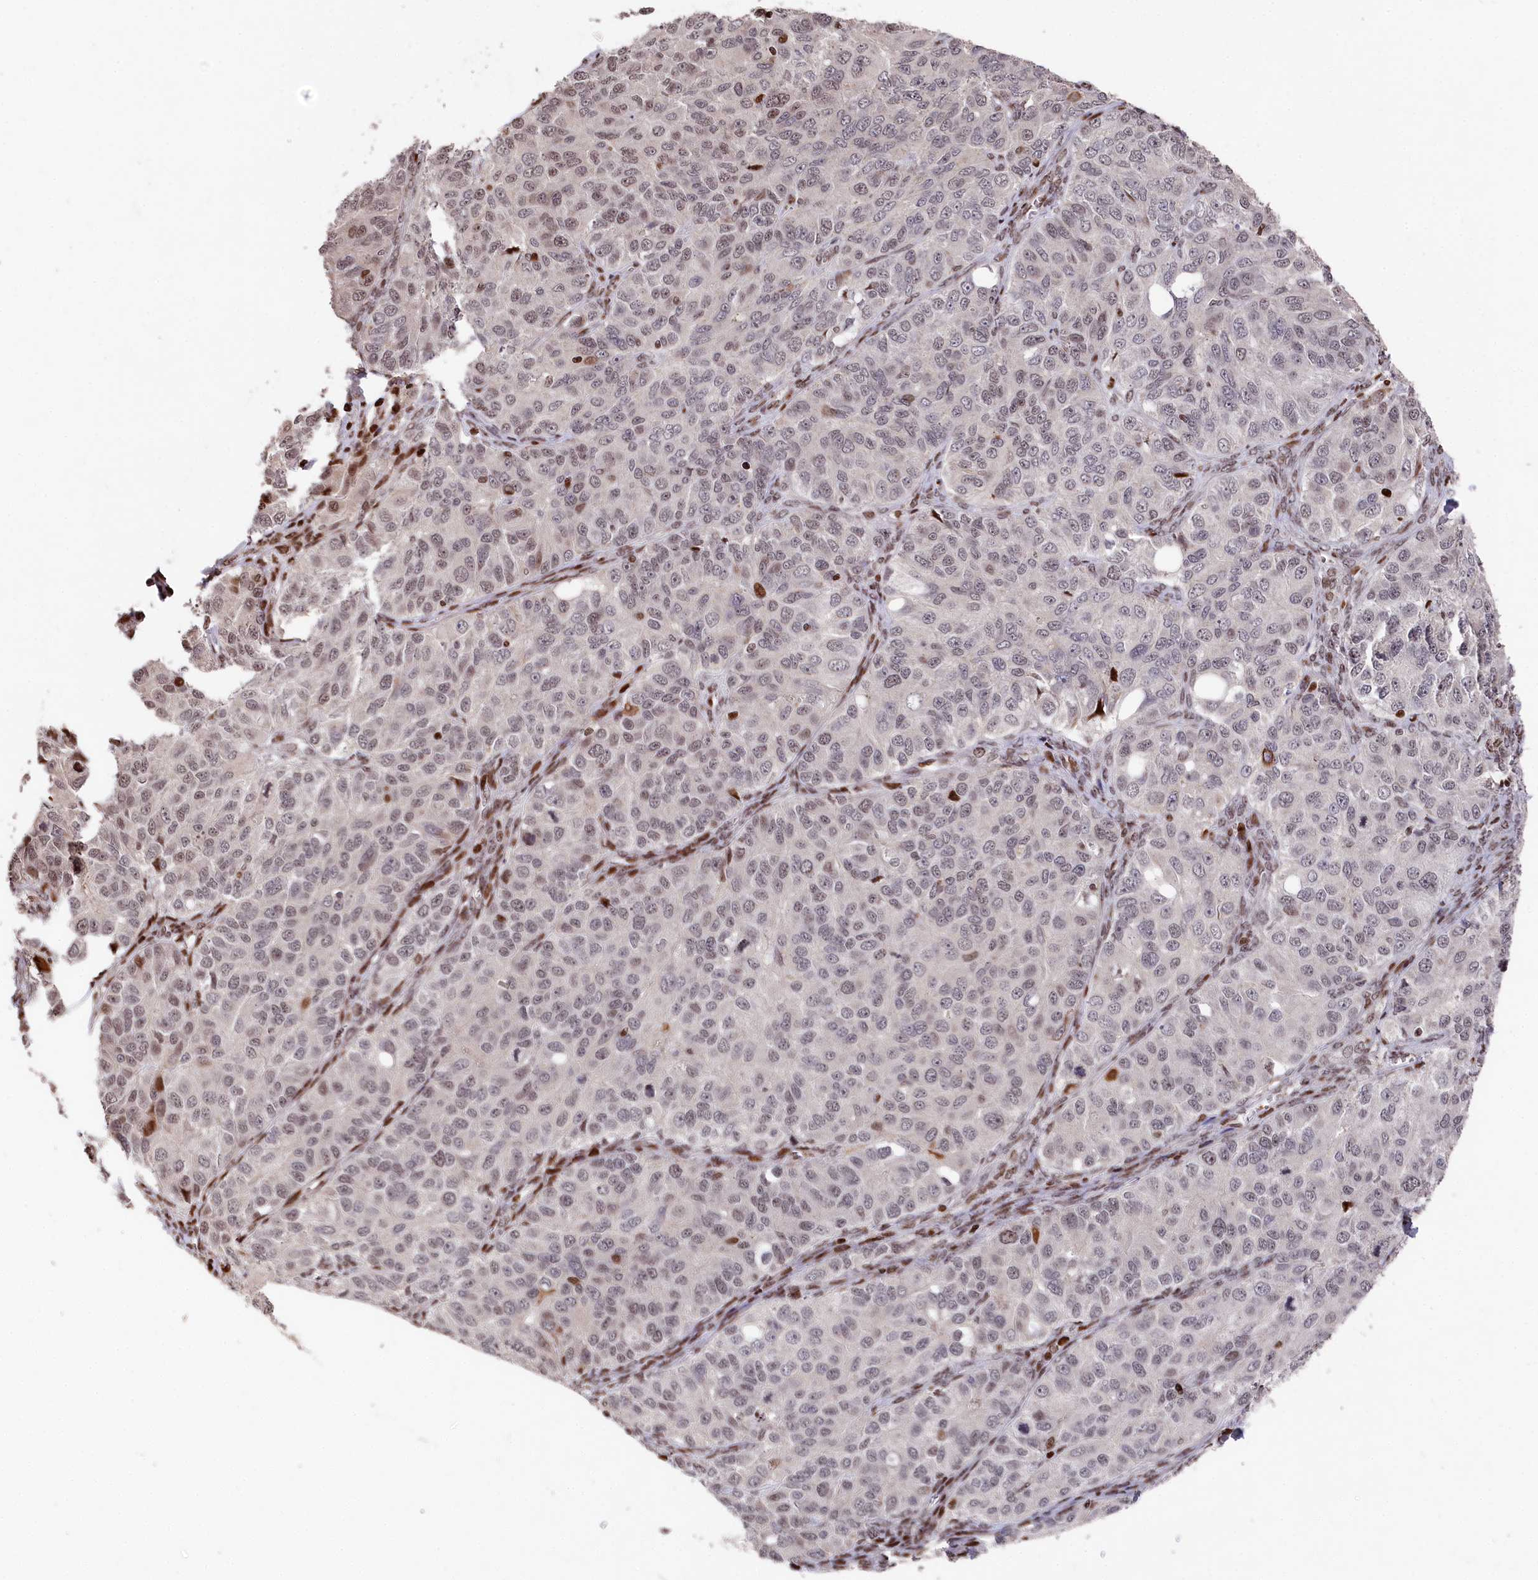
{"staining": {"intensity": "weak", "quantity": "25%-75%", "location": "nuclear"}, "tissue": "ovarian cancer", "cell_type": "Tumor cells", "image_type": "cancer", "snomed": [{"axis": "morphology", "description": "Carcinoma, endometroid"}, {"axis": "topography", "description": "Ovary"}], "caption": "Weak nuclear protein expression is seen in about 25%-75% of tumor cells in endometroid carcinoma (ovarian).", "gene": "MCF2L2", "patient": {"sex": "female", "age": 51}}